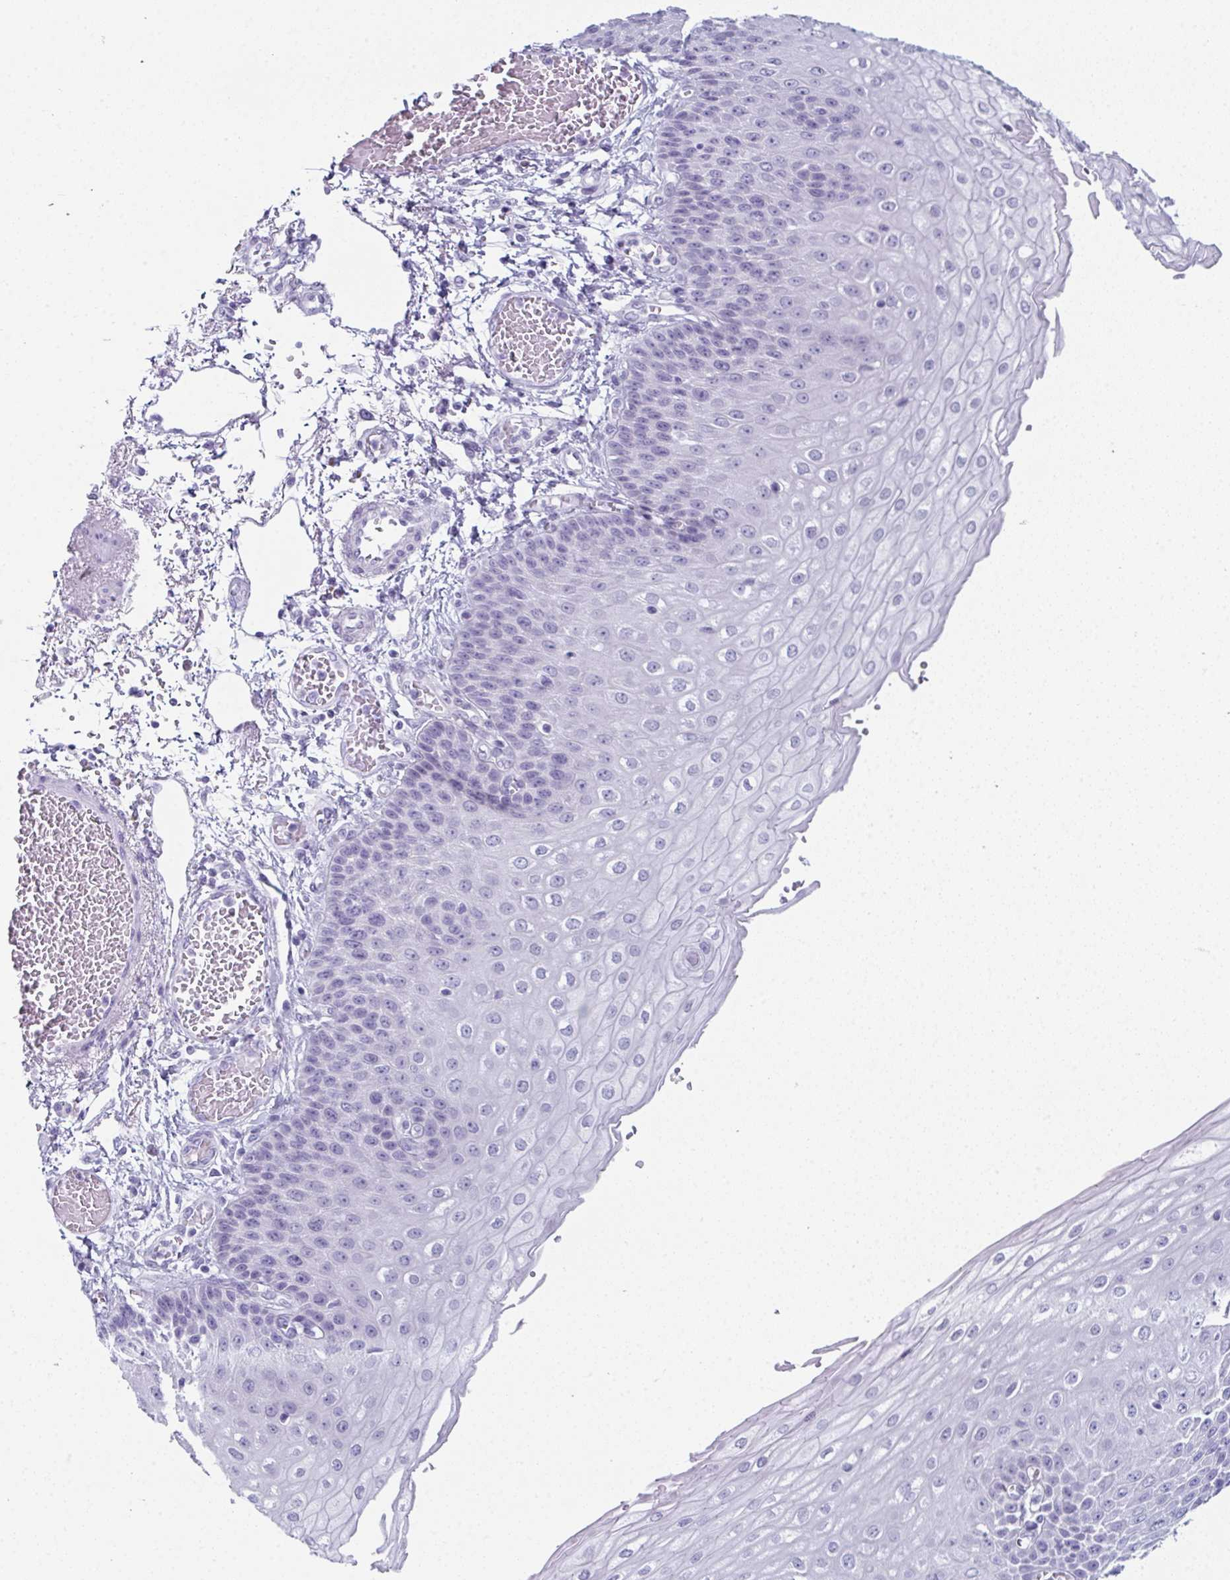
{"staining": {"intensity": "negative", "quantity": "none", "location": "none"}, "tissue": "esophagus", "cell_type": "Squamous epithelial cells", "image_type": "normal", "snomed": [{"axis": "morphology", "description": "Normal tissue, NOS"}, {"axis": "morphology", "description": "Adenocarcinoma, NOS"}, {"axis": "topography", "description": "Esophagus"}], "caption": "This is a histopathology image of immunohistochemistry (IHC) staining of normal esophagus, which shows no expression in squamous epithelial cells.", "gene": "ENKUR", "patient": {"sex": "male", "age": 81}}